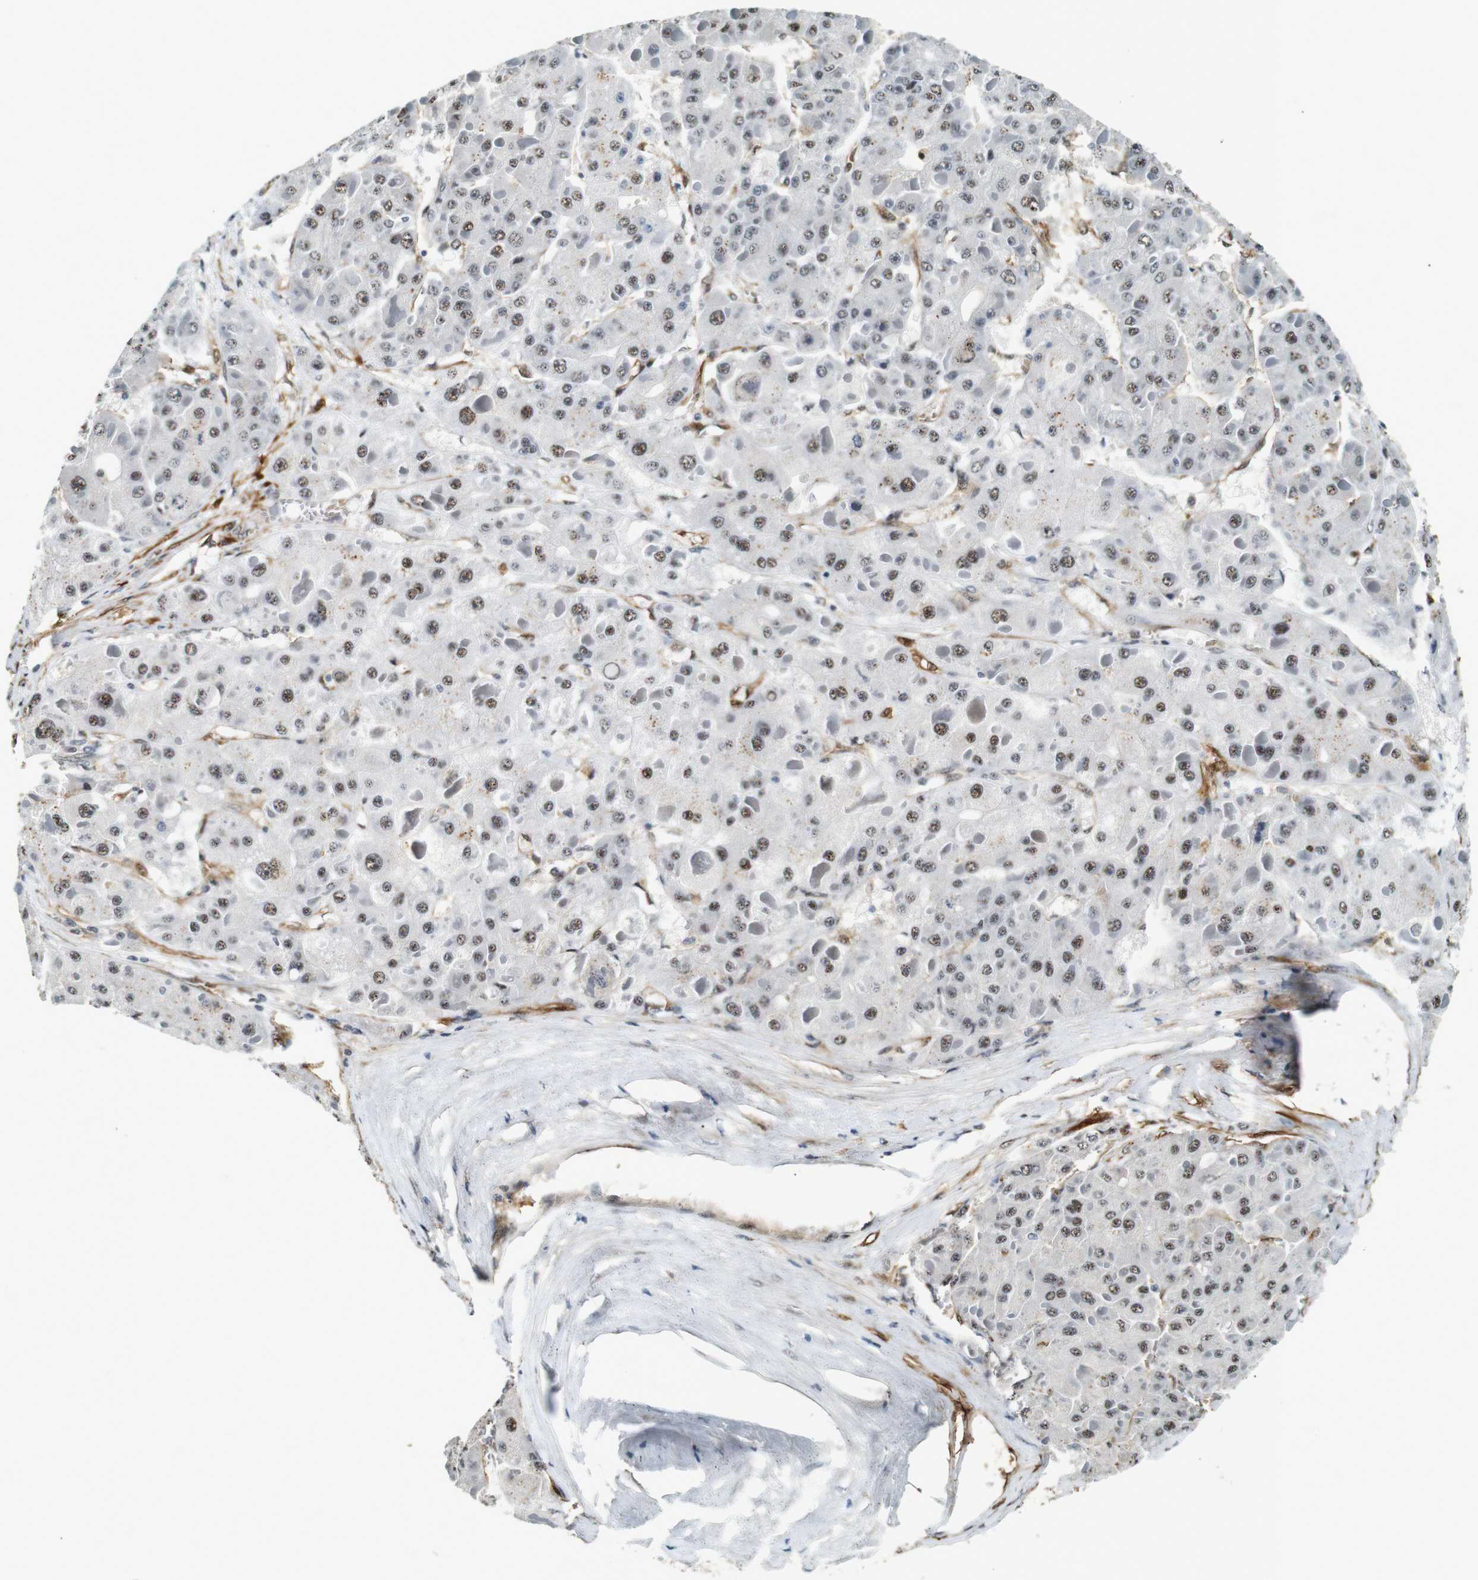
{"staining": {"intensity": "moderate", "quantity": ">75%", "location": "nuclear"}, "tissue": "liver cancer", "cell_type": "Tumor cells", "image_type": "cancer", "snomed": [{"axis": "morphology", "description": "Carcinoma, Hepatocellular, NOS"}, {"axis": "topography", "description": "Liver"}], "caption": "High-power microscopy captured an immunohistochemistry histopathology image of liver cancer (hepatocellular carcinoma), revealing moderate nuclear staining in approximately >75% of tumor cells.", "gene": "LXN", "patient": {"sex": "female", "age": 73}}